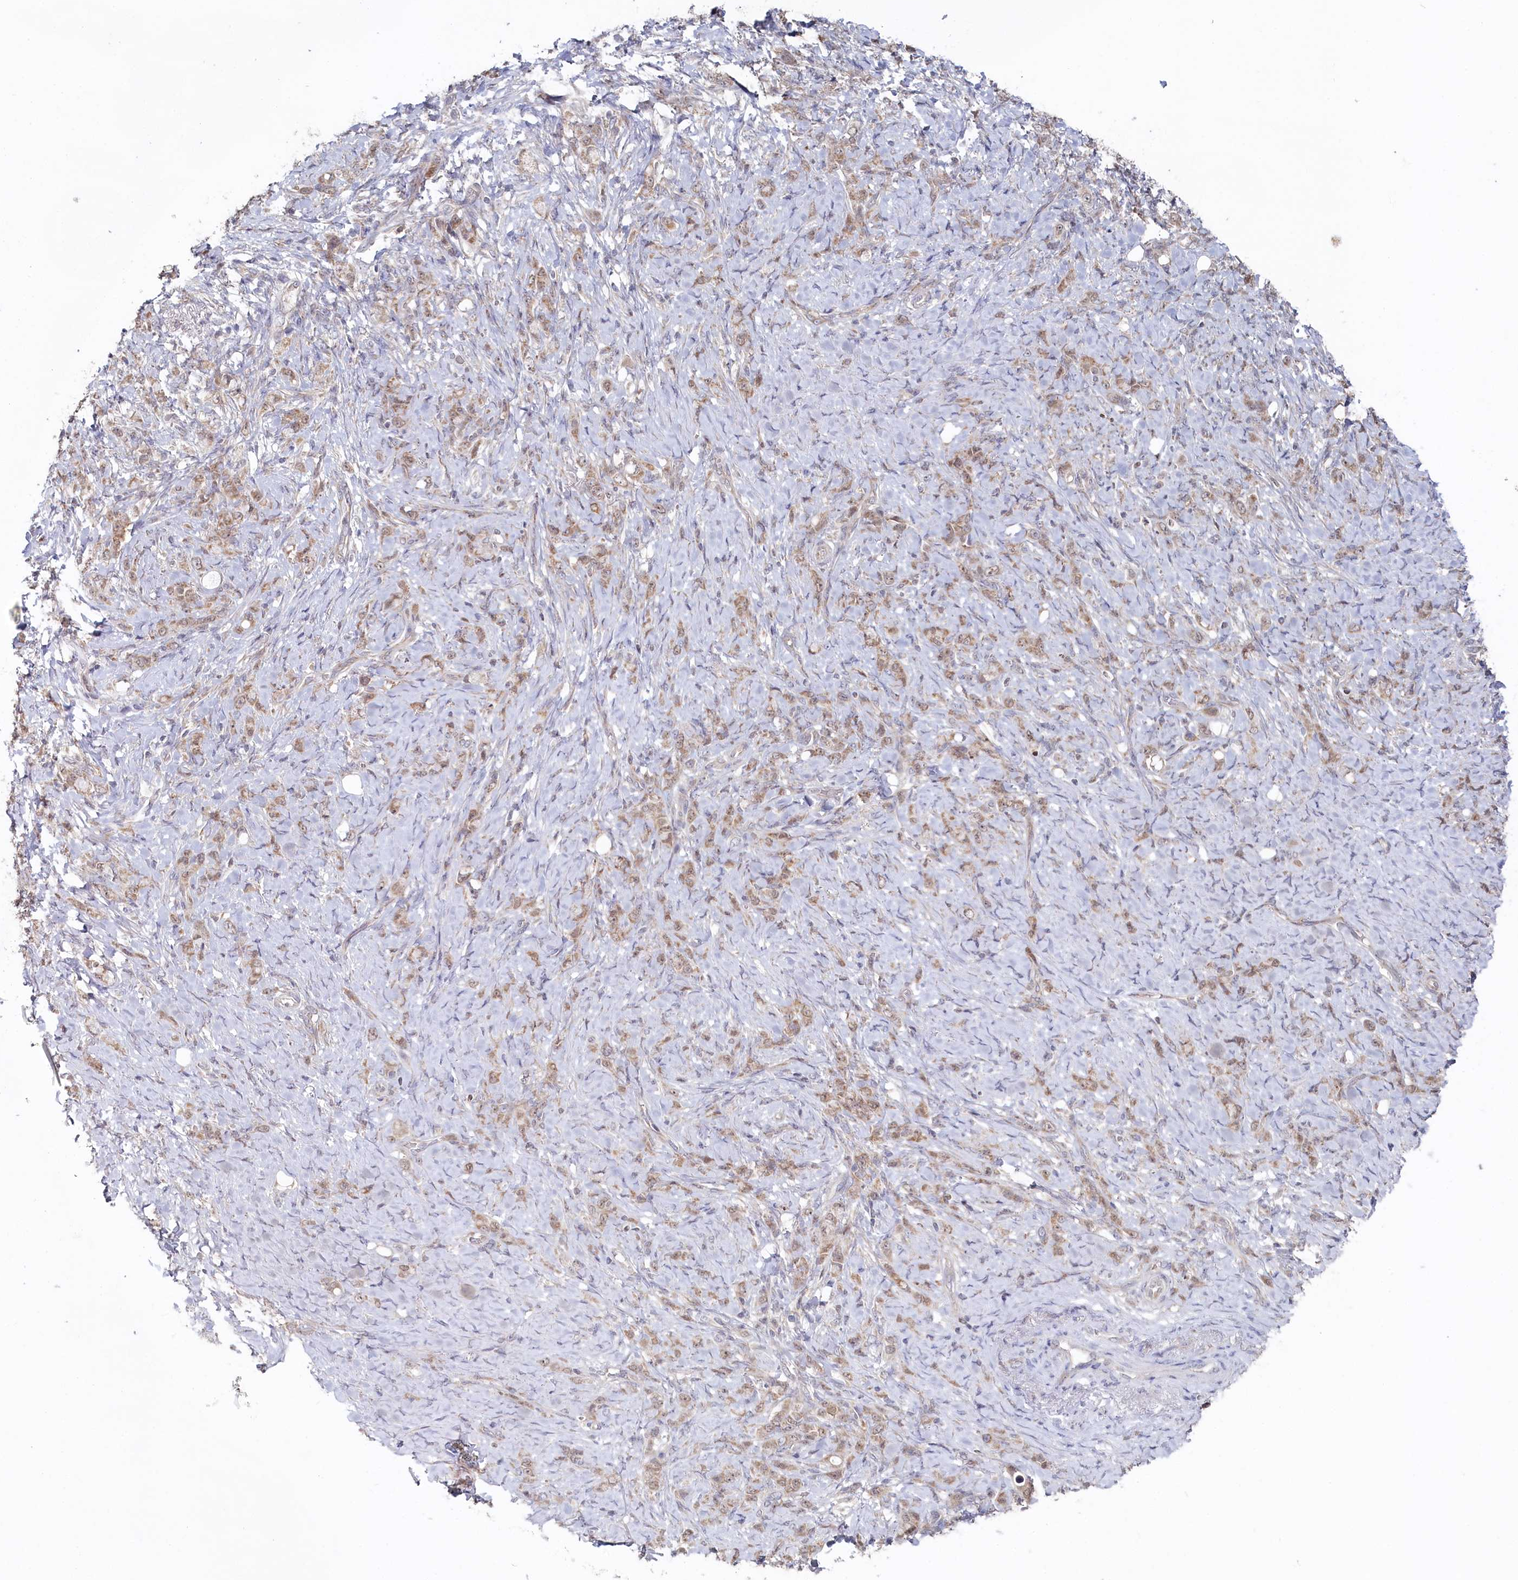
{"staining": {"intensity": "moderate", "quantity": ">75%", "location": "cytoplasmic/membranous"}, "tissue": "stomach cancer", "cell_type": "Tumor cells", "image_type": "cancer", "snomed": [{"axis": "morphology", "description": "Adenocarcinoma, NOS"}, {"axis": "topography", "description": "Stomach"}], "caption": "Stomach cancer (adenocarcinoma) was stained to show a protein in brown. There is medium levels of moderate cytoplasmic/membranous positivity in about >75% of tumor cells.", "gene": "WAPL", "patient": {"sex": "female", "age": 79}}